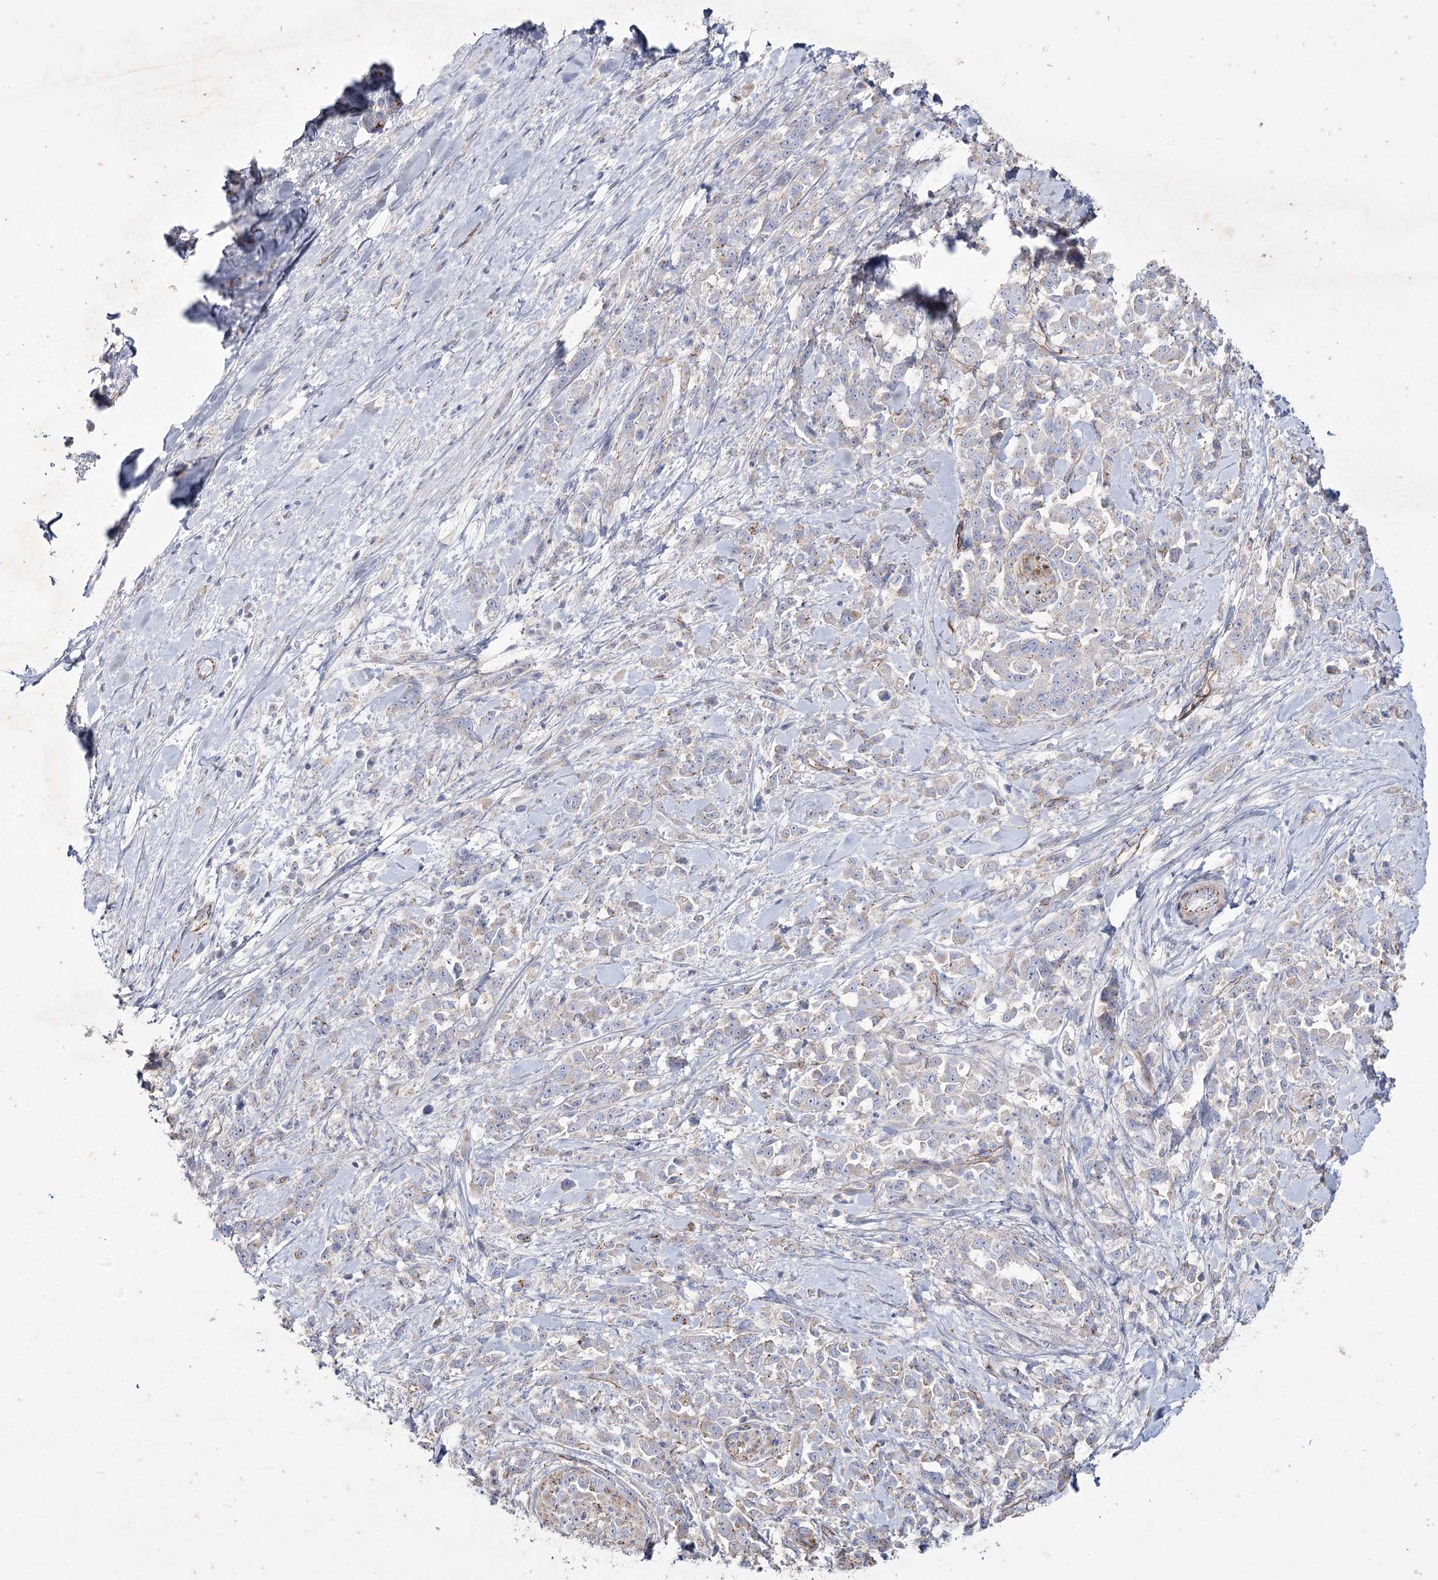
{"staining": {"intensity": "negative", "quantity": "none", "location": "none"}, "tissue": "pancreatic cancer", "cell_type": "Tumor cells", "image_type": "cancer", "snomed": [{"axis": "morphology", "description": "Normal tissue, NOS"}, {"axis": "morphology", "description": "Adenocarcinoma, NOS"}, {"axis": "topography", "description": "Pancreas"}], "caption": "This histopathology image is of pancreatic adenocarcinoma stained with IHC to label a protein in brown with the nuclei are counter-stained blue. There is no positivity in tumor cells.", "gene": "LDLRAD3", "patient": {"sex": "female", "age": 64}}